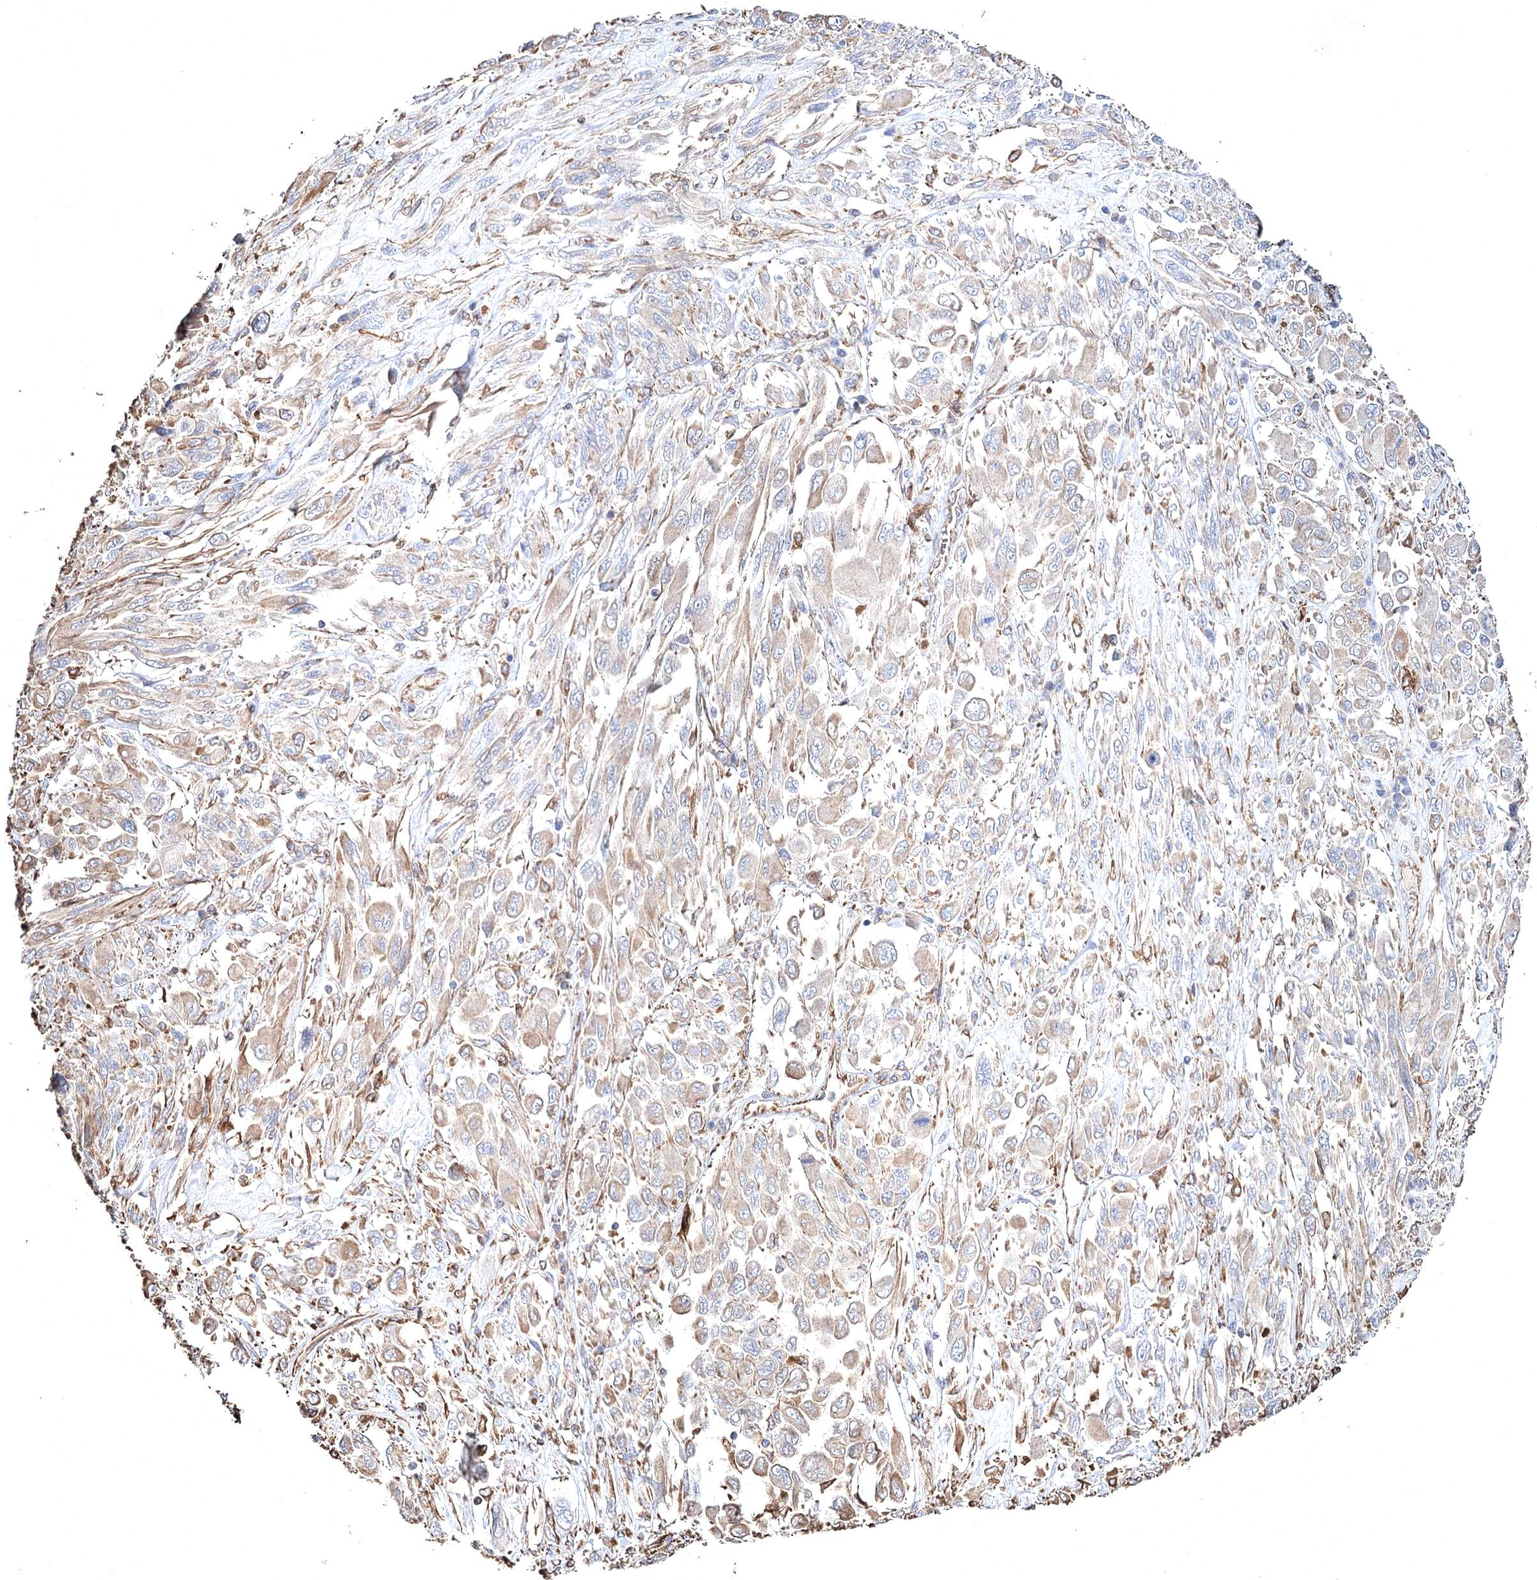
{"staining": {"intensity": "negative", "quantity": "none", "location": "none"}, "tissue": "melanoma", "cell_type": "Tumor cells", "image_type": "cancer", "snomed": [{"axis": "morphology", "description": "Malignant melanoma, NOS"}, {"axis": "topography", "description": "Skin"}], "caption": "Immunohistochemical staining of human melanoma displays no significant expression in tumor cells.", "gene": "CLEC4M", "patient": {"sex": "female", "age": 91}}